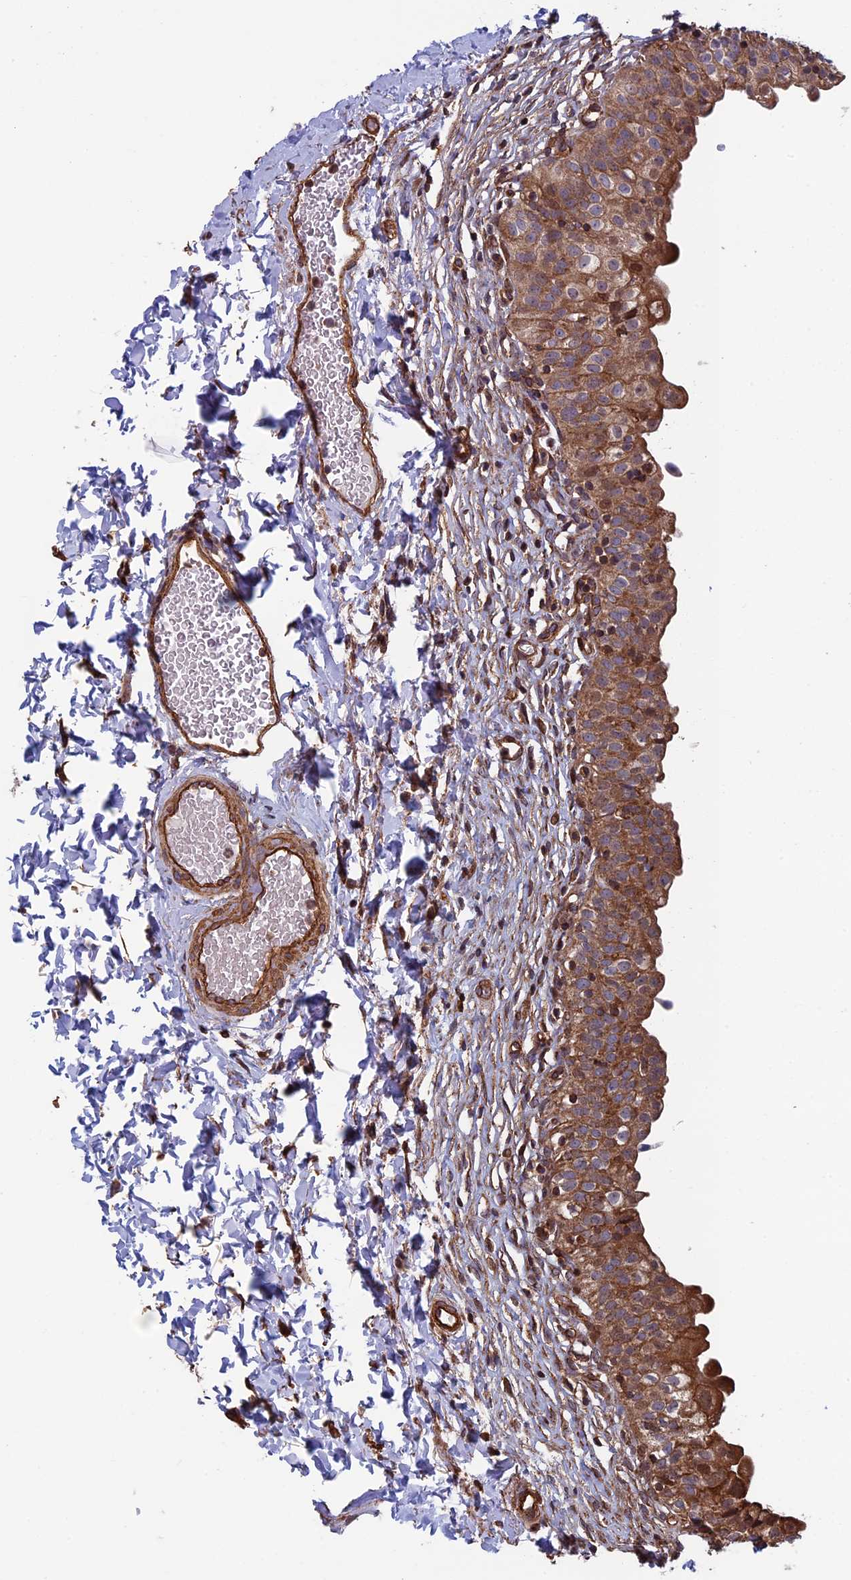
{"staining": {"intensity": "strong", "quantity": ">75%", "location": "cytoplasmic/membranous"}, "tissue": "urinary bladder", "cell_type": "Urothelial cells", "image_type": "normal", "snomed": [{"axis": "morphology", "description": "Normal tissue, NOS"}, {"axis": "topography", "description": "Urinary bladder"}], "caption": "Brown immunohistochemical staining in benign human urinary bladder displays strong cytoplasmic/membranous positivity in approximately >75% of urothelial cells.", "gene": "CCDC8", "patient": {"sex": "male", "age": 55}}